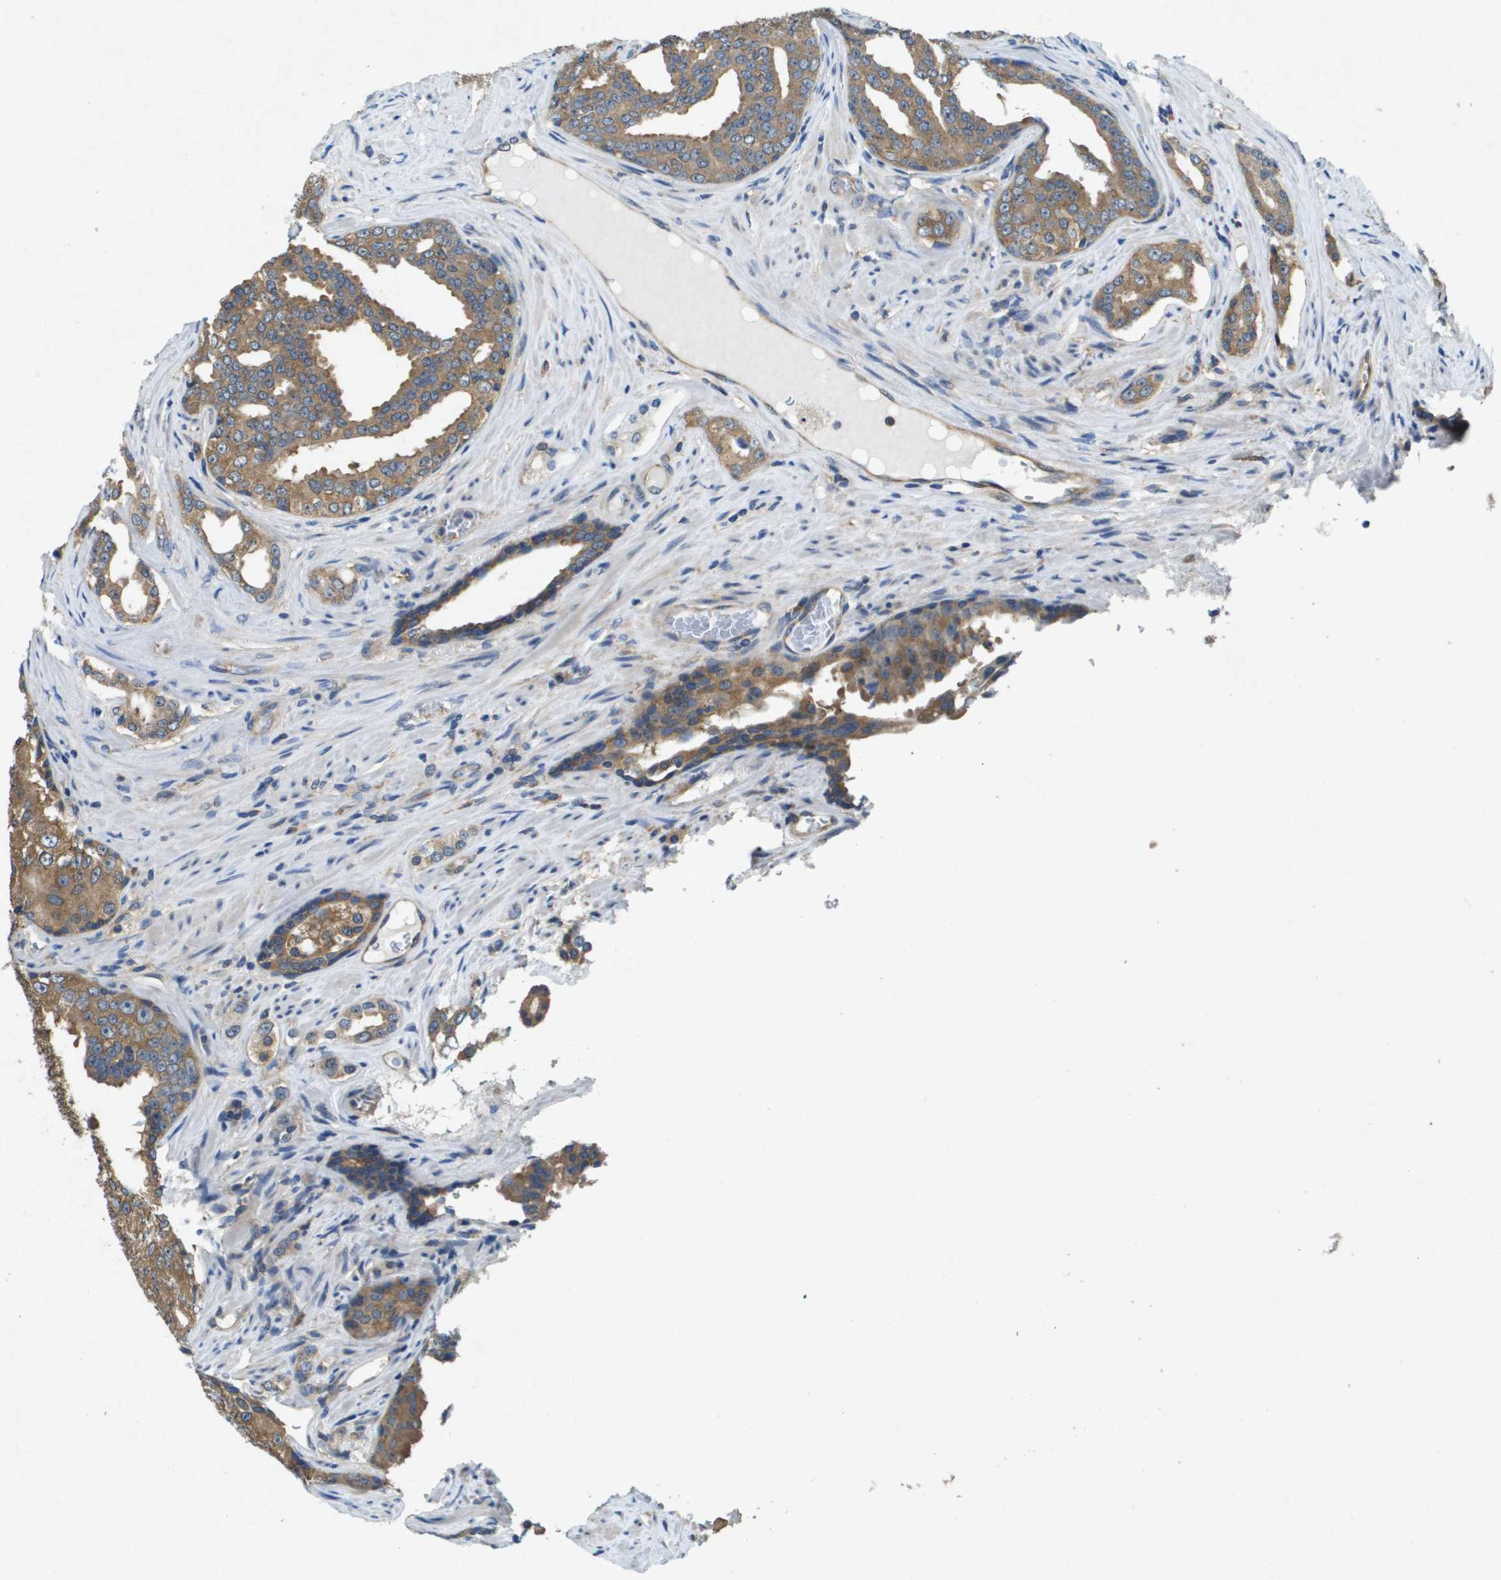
{"staining": {"intensity": "moderate", "quantity": ">75%", "location": "cytoplasmic/membranous"}, "tissue": "prostate cancer", "cell_type": "Tumor cells", "image_type": "cancer", "snomed": [{"axis": "morphology", "description": "Adenocarcinoma, High grade"}, {"axis": "topography", "description": "Prostate"}], "caption": "Immunohistochemistry (IHC) photomicrograph of neoplastic tissue: high-grade adenocarcinoma (prostate) stained using immunohistochemistry displays medium levels of moderate protein expression localized specifically in the cytoplasmic/membranous of tumor cells, appearing as a cytoplasmic/membranous brown color.", "gene": "PTPRT", "patient": {"sex": "male", "age": 71}}